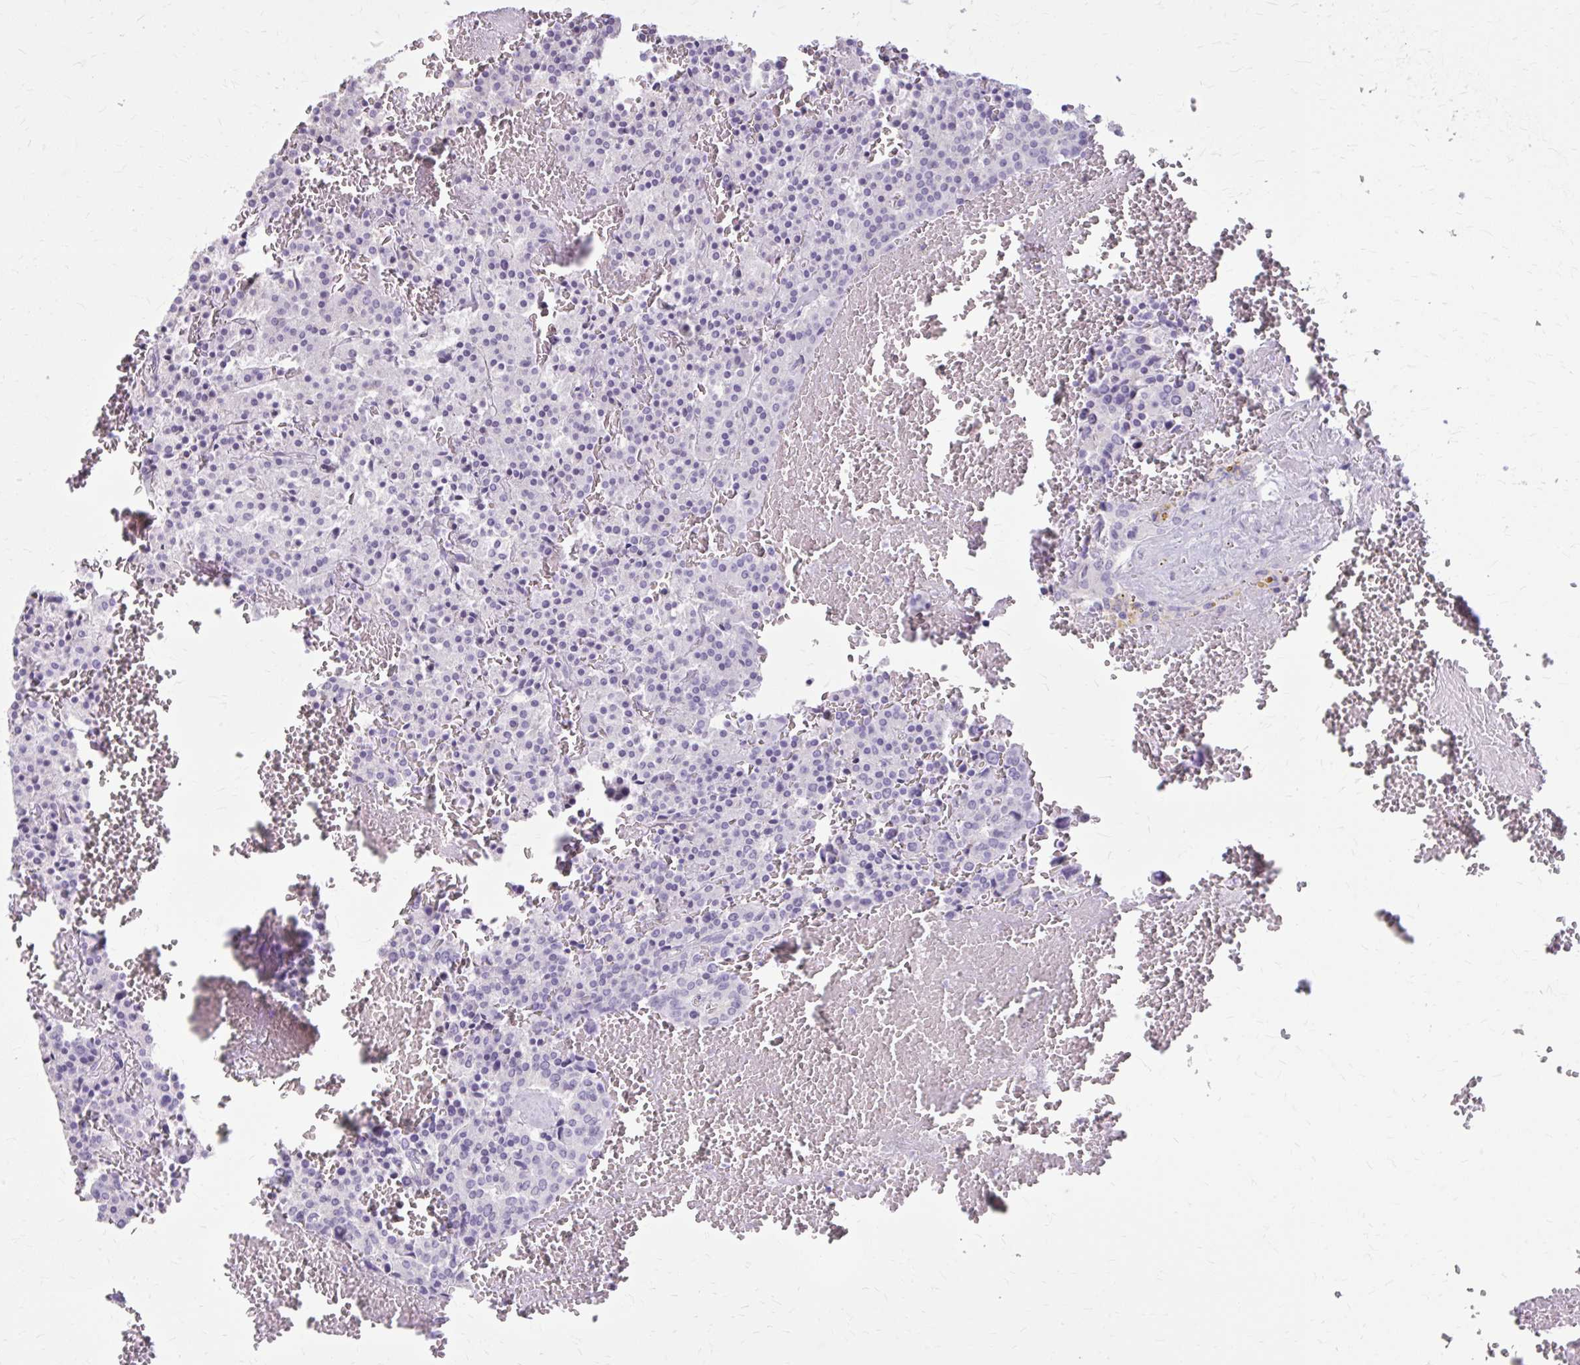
{"staining": {"intensity": "negative", "quantity": "none", "location": "none"}, "tissue": "carcinoid", "cell_type": "Tumor cells", "image_type": "cancer", "snomed": [{"axis": "morphology", "description": "Carcinoid, malignant, NOS"}, {"axis": "topography", "description": "Lung"}], "caption": "Malignant carcinoid was stained to show a protein in brown. There is no significant expression in tumor cells. (Brightfield microscopy of DAB (3,3'-diaminobenzidine) immunohistochemistry at high magnification).", "gene": "OR4B1", "patient": {"sex": "male", "age": 70}}